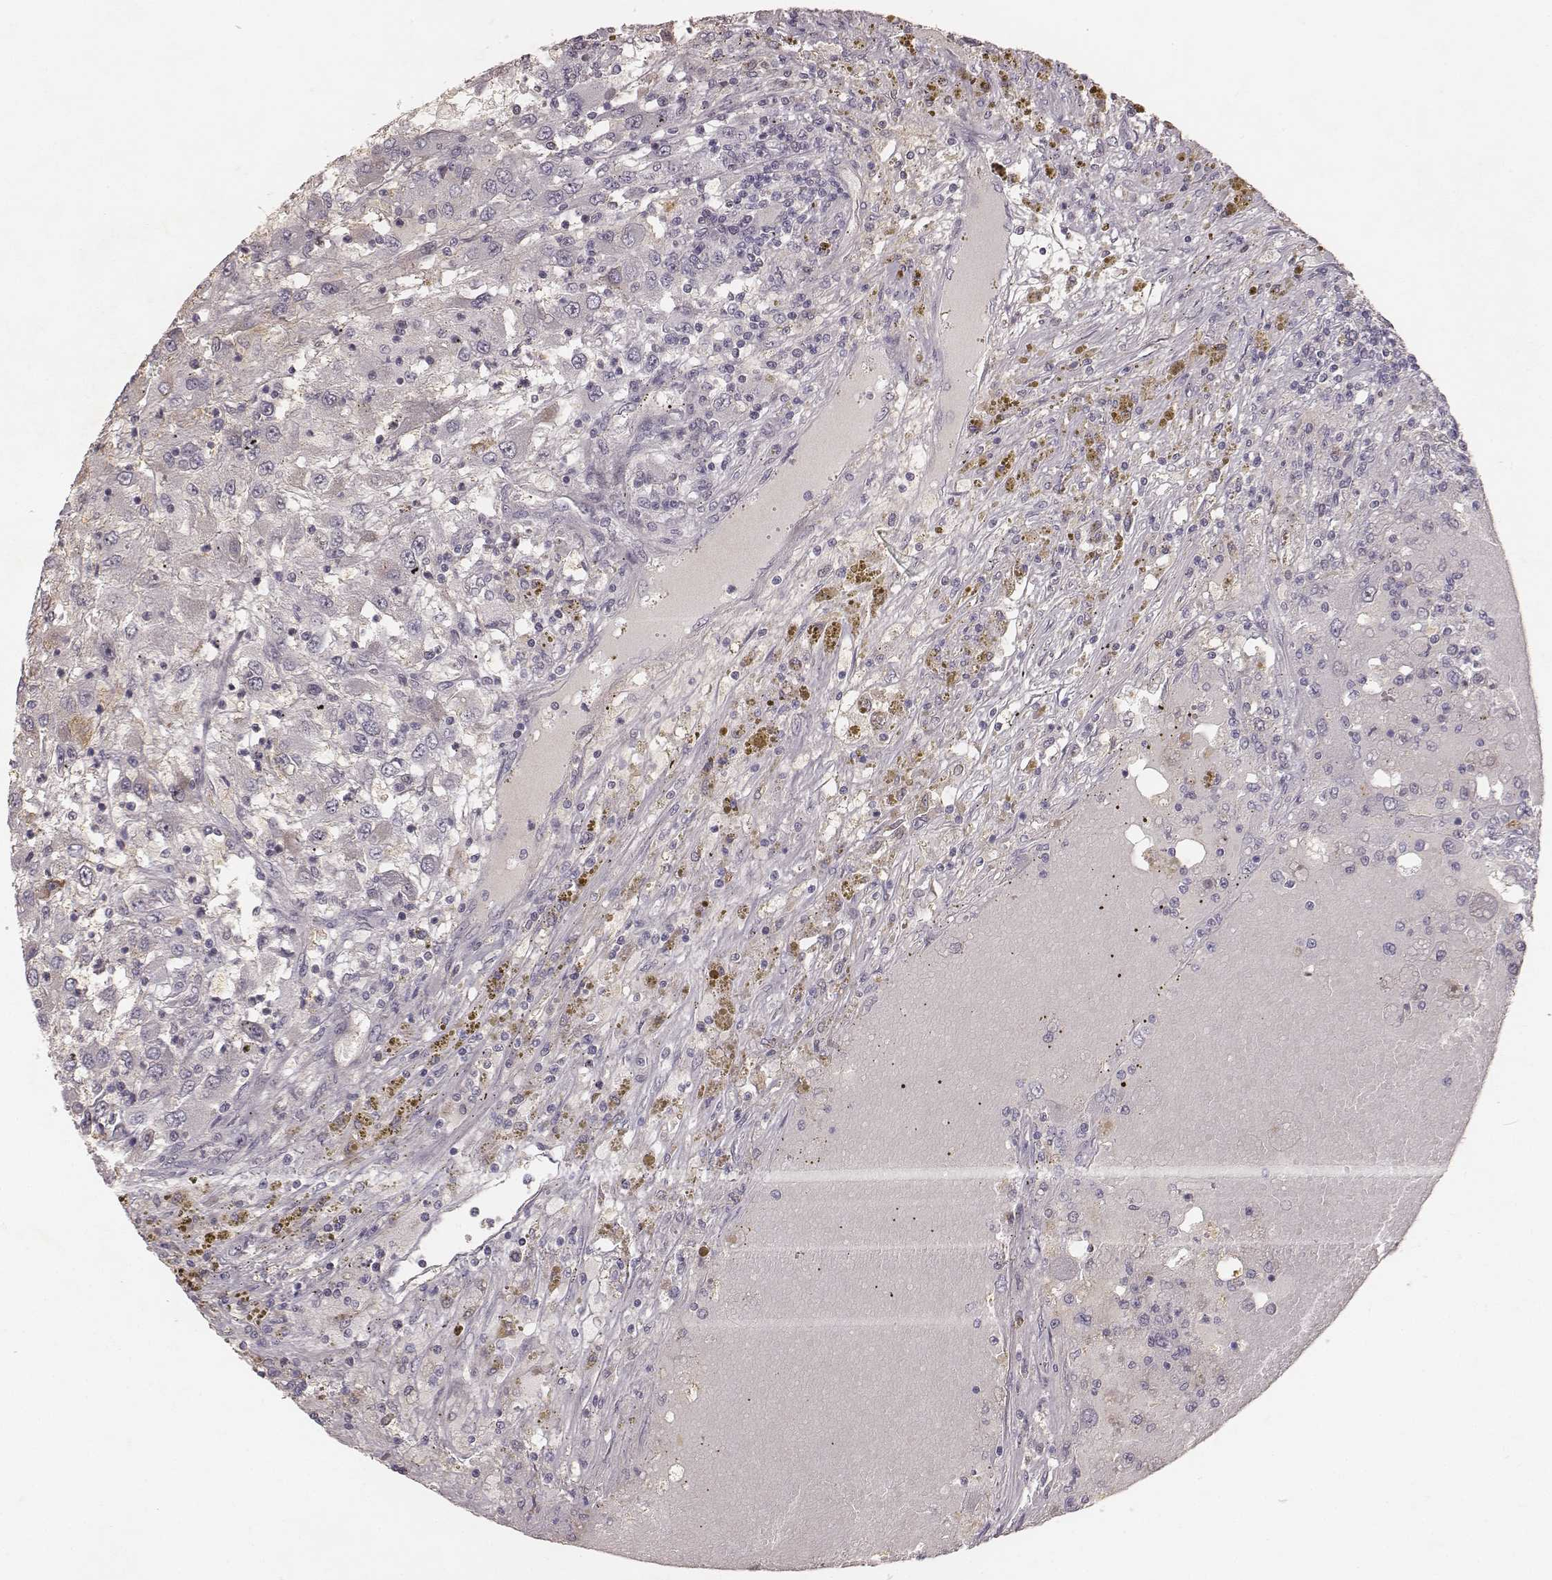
{"staining": {"intensity": "weak", "quantity": "<25%", "location": "cytoplasmic/membranous"}, "tissue": "renal cancer", "cell_type": "Tumor cells", "image_type": "cancer", "snomed": [{"axis": "morphology", "description": "Adenocarcinoma, NOS"}, {"axis": "topography", "description": "Kidney"}], "caption": "DAB immunohistochemical staining of human renal cancer displays no significant expression in tumor cells. Nuclei are stained in blue.", "gene": "MADCAM1", "patient": {"sex": "female", "age": 67}}